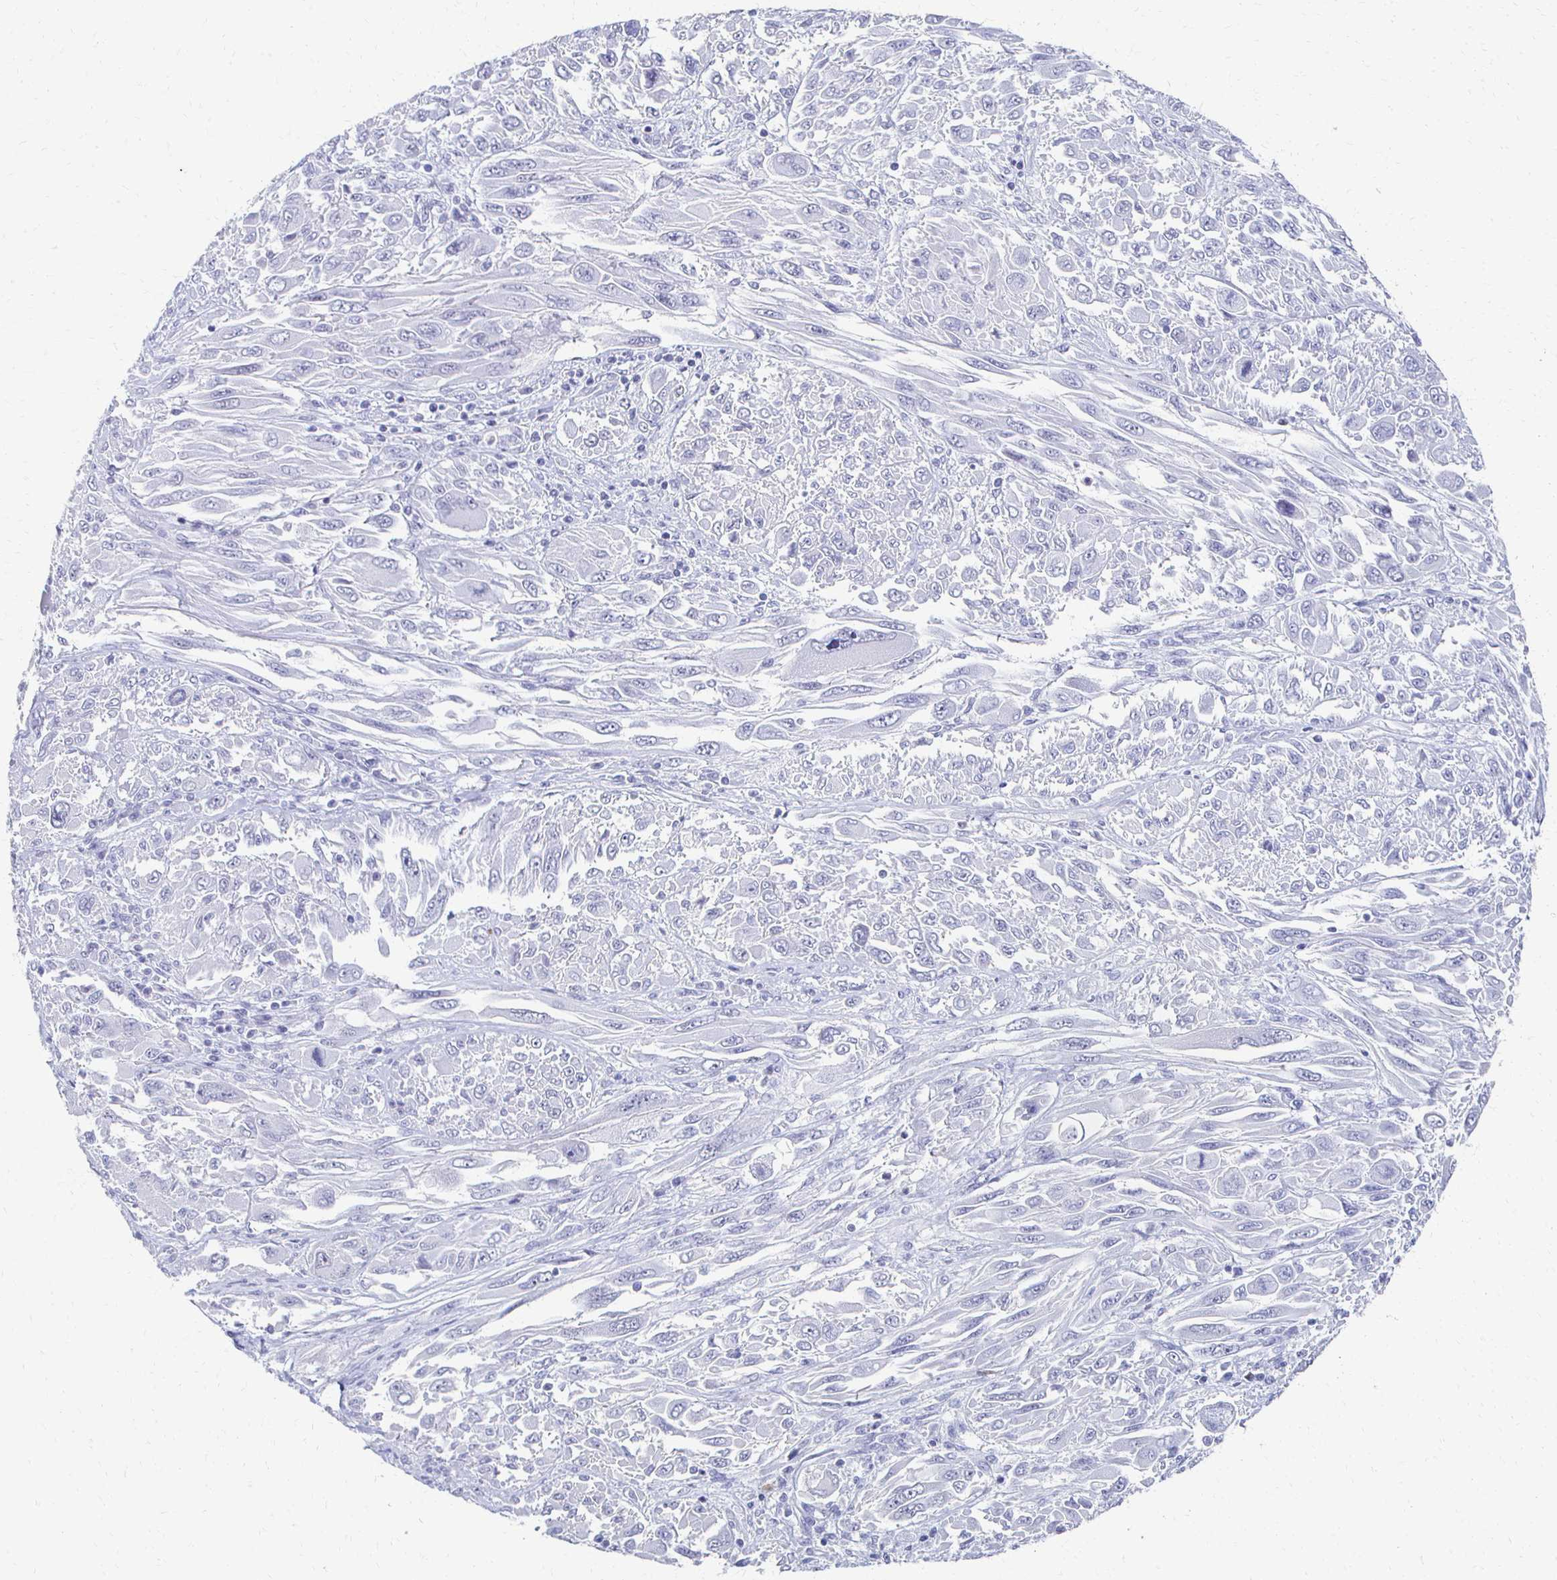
{"staining": {"intensity": "negative", "quantity": "none", "location": "none"}, "tissue": "melanoma", "cell_type": "Tumor cells", "image_type": "cancer", "snomed": [{"axis": "morphology", "description": "Malignant melanoma, NOS"}, {"axis": "topography", "description": "Skin"}], "caption": "This is an IHC photomicrograph of malignant melanoma. There is no positivity in tumor cells.", "gene": "CXCR2", "patient": {"sex": "female", "age": 91}}